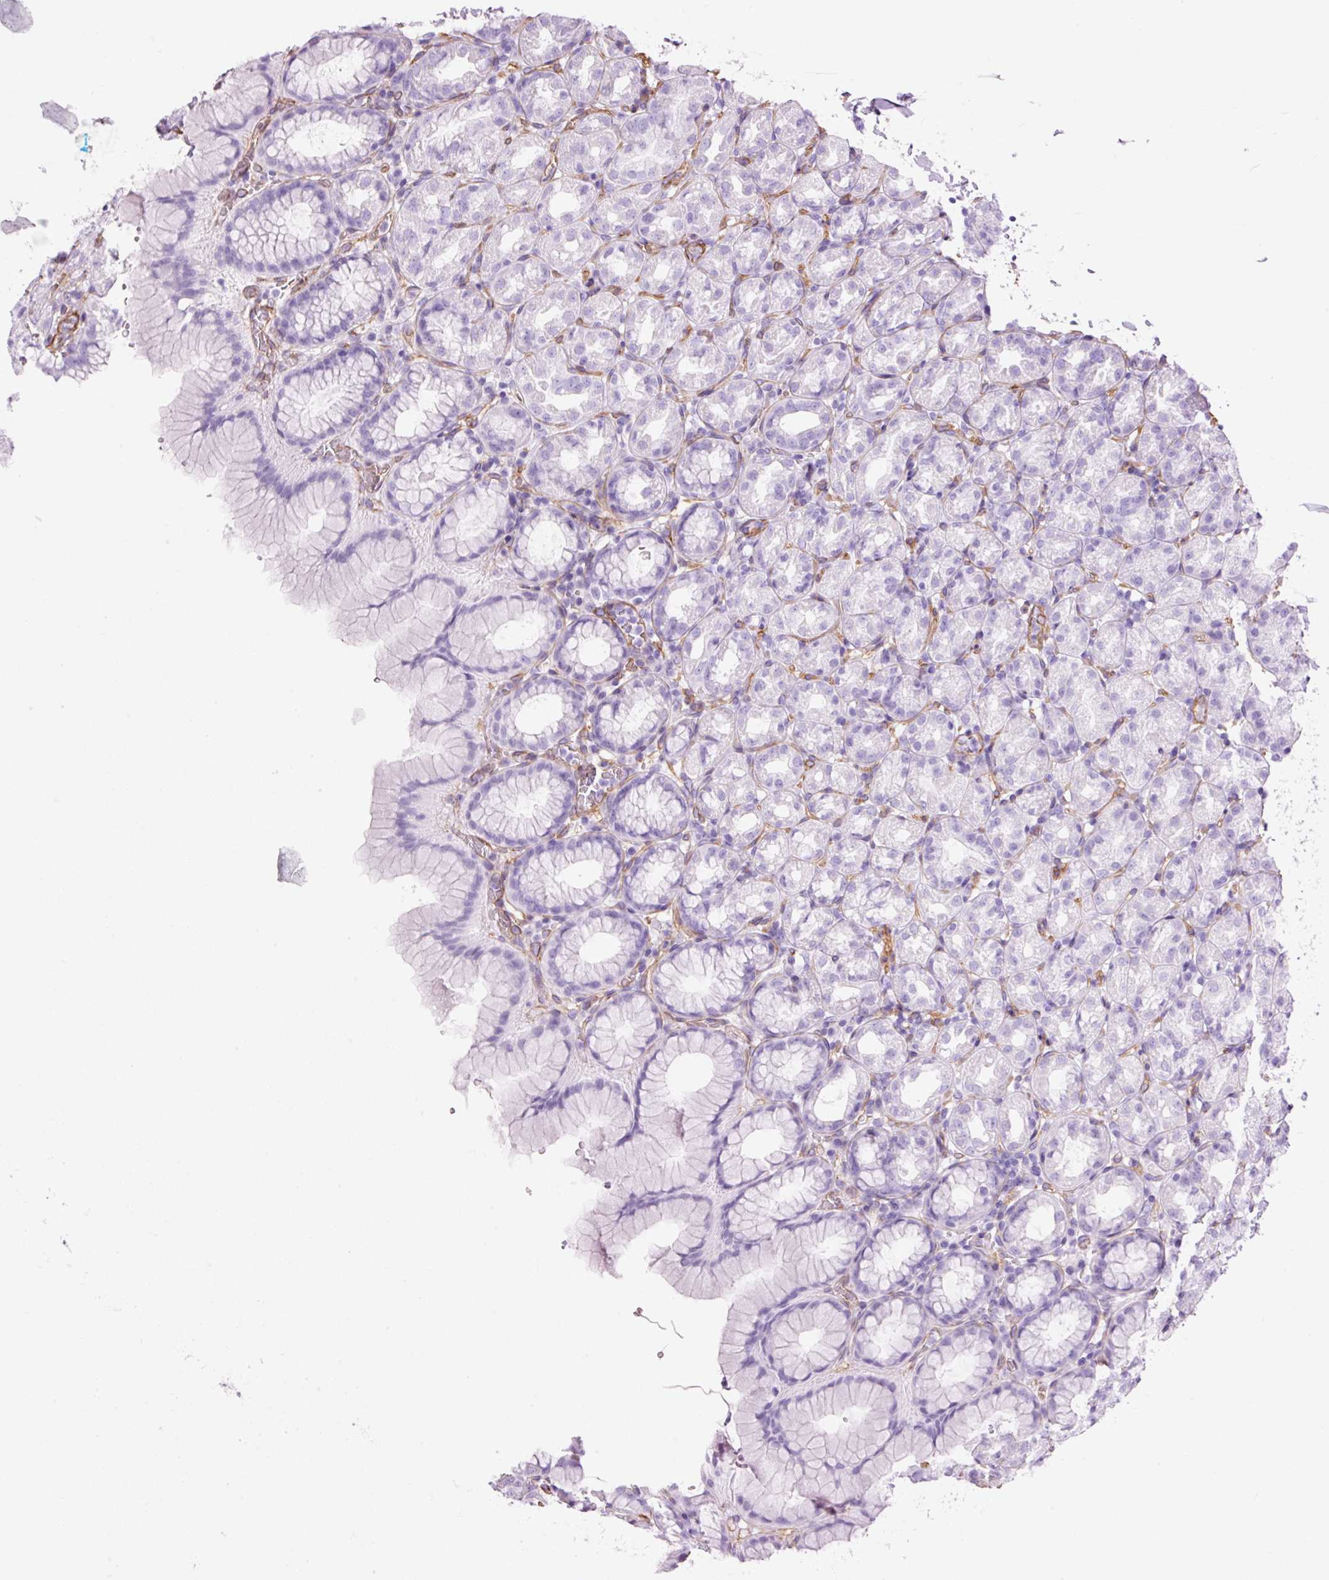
{"staining": {"intensity": "negative", "quantity": "none", "location": "none"}, "tissue": "stomach", "cell_type": "Glandular cells", "image_type": "normal", "snomed": [{"axis": "morphology", "description": "Normal tissue, NOS"}, {"axis": "topography", "description": "Stomach, upper"}], "caption": "IHC of unremarkable stomach demonstrates no expression in glandular cells. (Brightfield microscopy of DAB (3,3'-diaminobenzidine) immunohistochemistry at high magnification).", "gene": "CAV1", "patient": {"sex": "female", "age": 81}}